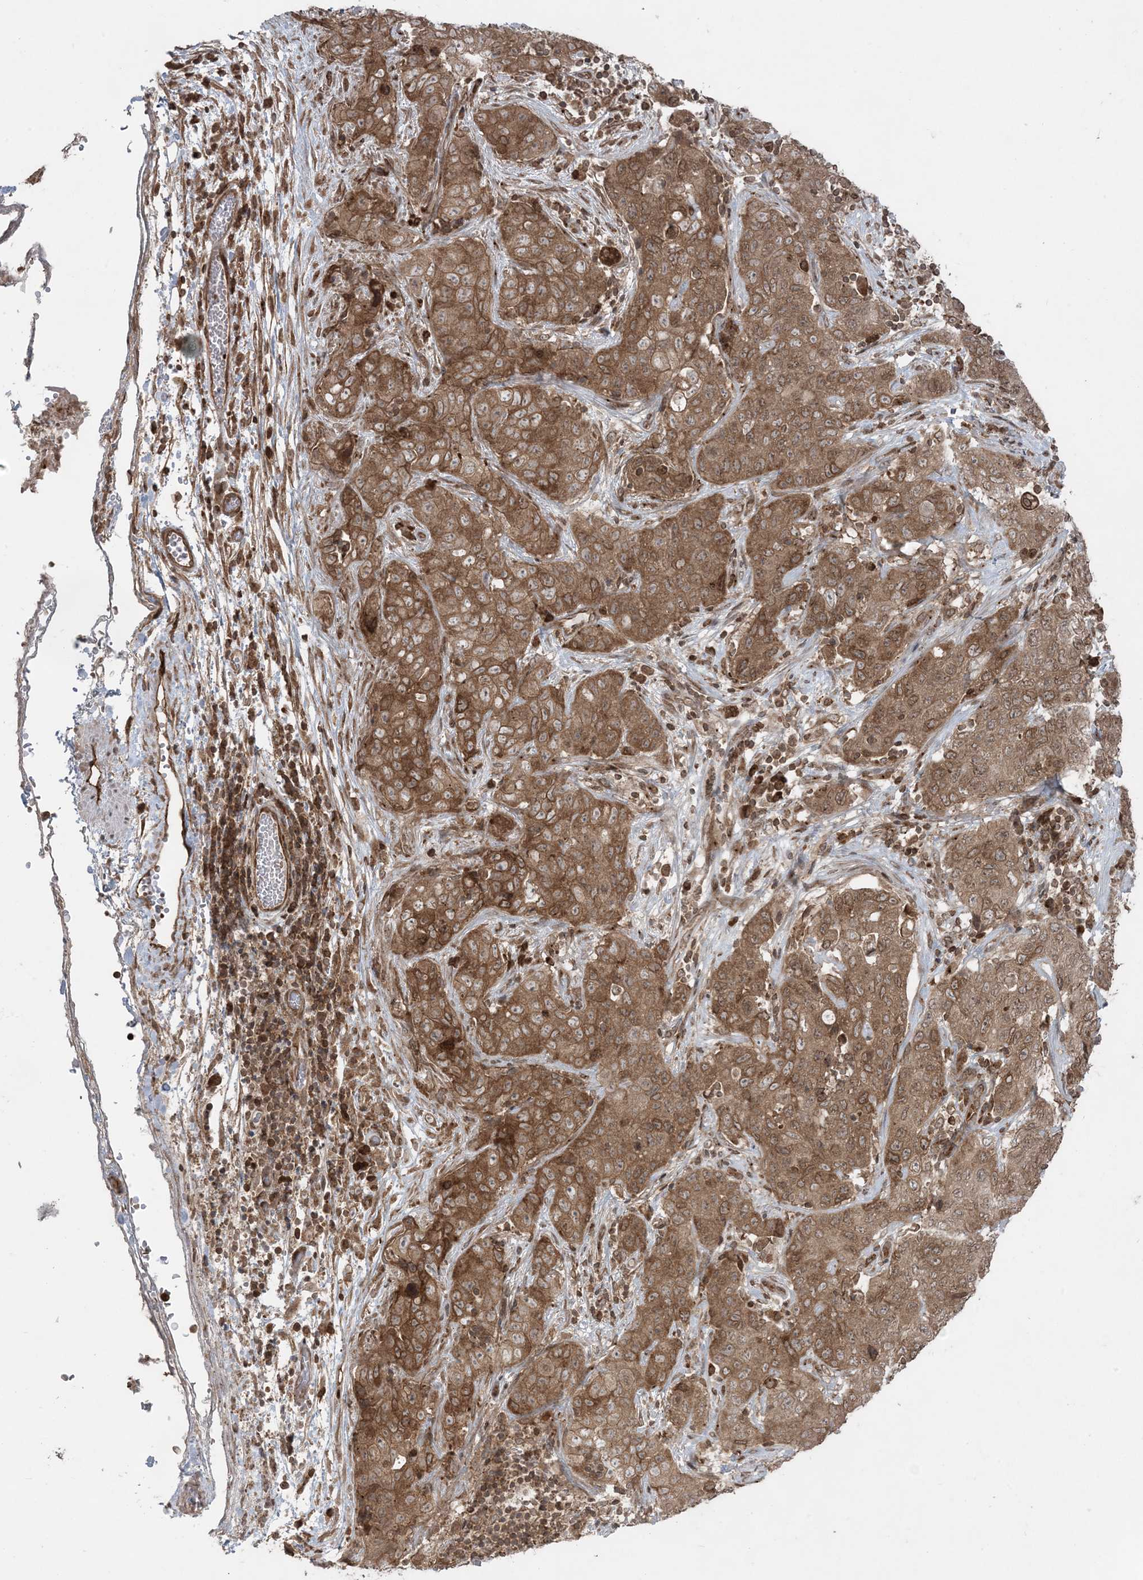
{"staining": {"intensity": "moderate", "quantity": ">75%", "location": "cytoplasmic/membranous"}, "tissue": "stomach cancer", "cell_type": "Tumor cells", "image_type": "cancer", "snomed": [{"axis": "morphology", "description": "Normal tissue, NOS"}, {"axis": "morphology", "description": "Adenocarcinoma, NOS"}, {"axis": "topography", "description": "Lymph node"}, {"axis": "topography", "description": "Stomach"}], "caption": "The photomicrograph reveals a brown stain indicating the presence of a protein in the cytoplasmic/membranous of tumor cells in adenocarcinoma (stomach). (DAB (3,3'-diaminobenzidine) IHC with brightfield microscopy, high magnification).", "gene": "DDX19B", "patient": {"sex": "male", "age": 48}}